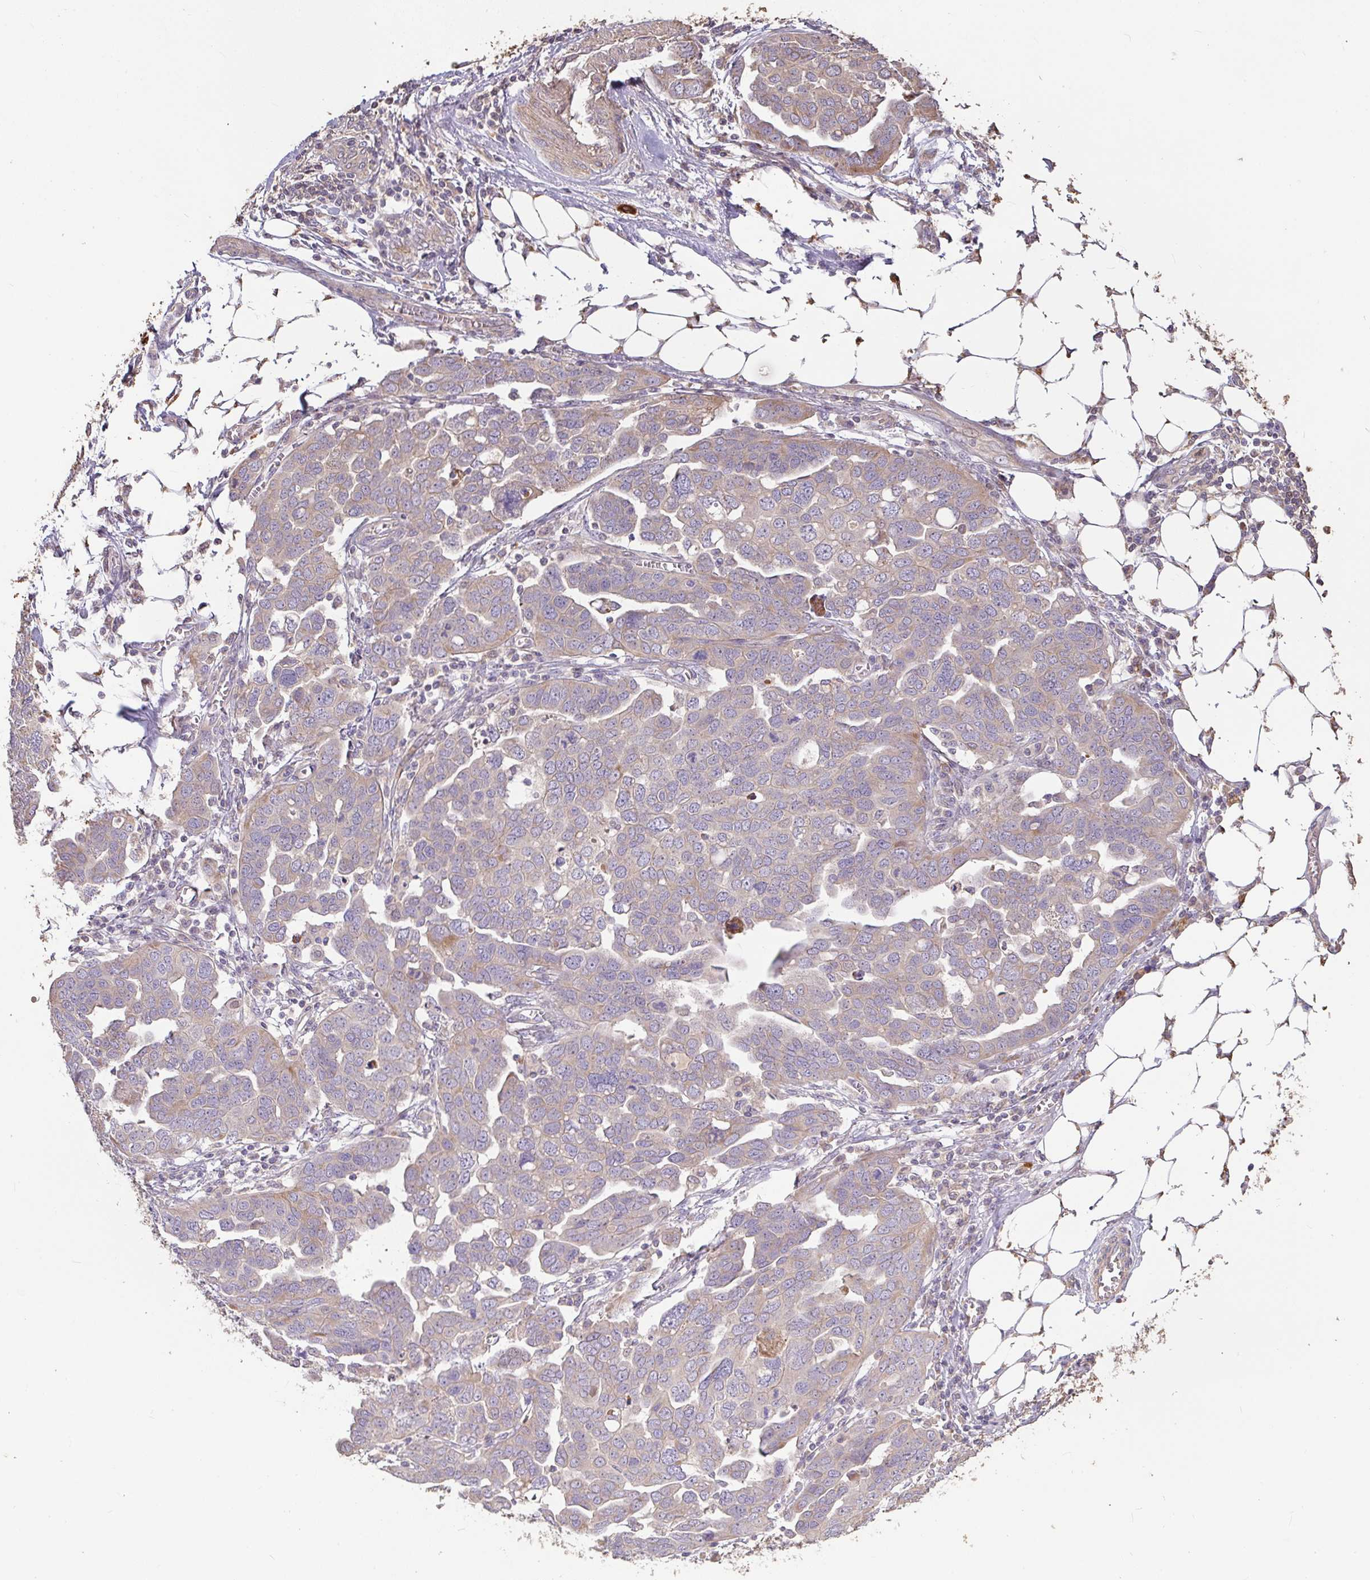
{"staining": {"intensity": "weak", "quantity": "<25%", "location": "cytoplasmic/membranous"}, "tissue": "ovarian cancer", "cell_type": "Tumor cells", "image_type": "cancer", "snomed": [{"axis": "morphology", "description": "Cystadenocarcinoma, serous, NOS"}, {"axis": "topography", "description": "Ovary"}], "caption": "Immunohistochemical staining of human ovarian cancer (serous cystadenocarcinoma) displays no significant expression in tumor cells. (Immunohistochemistry (ihc), brightfield microscopy, high magnification).", "gene": "FCER1A", "patient": {"sex": "female", "age": 59}}